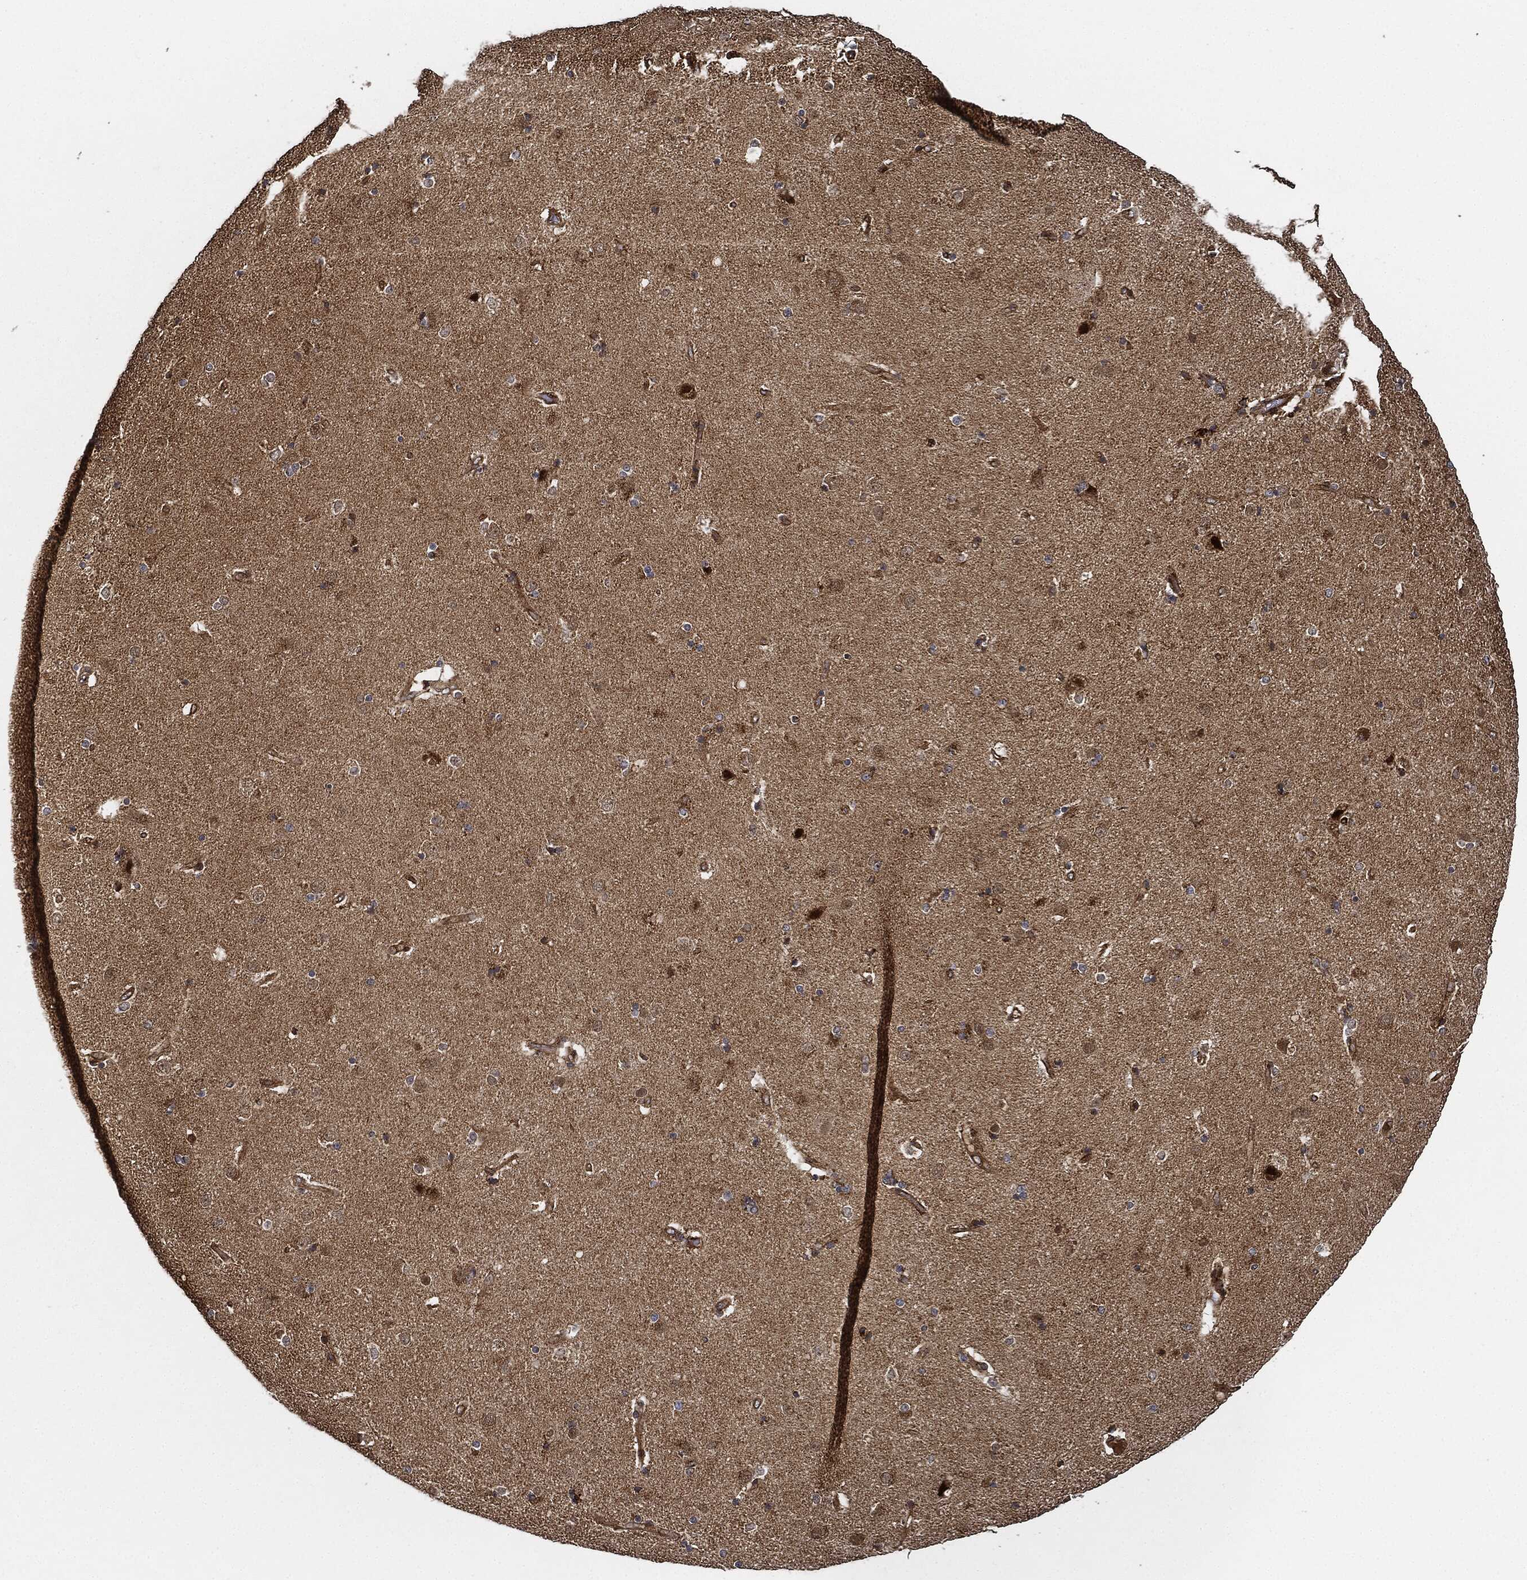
{"staining": {"intensity": "negative", "quantity": "none", "location": "none"}, "tissue": "caudate", "cell_type": "Glial cells", "image_type": "normal", "snomed": [{"axis": "morphology", "description": "Normal tissue, NOS"}, {"axis": "topography", "description": "Lateral ventricle wall"}], "caption": "High power microscopy micrograph of an immunohistochemistry (IHC) image of unremarkable caudate, revealing no significant staining in glial cells.", "gene": "MAP3K3", "patient": {"sex": "female", "age": 71}}